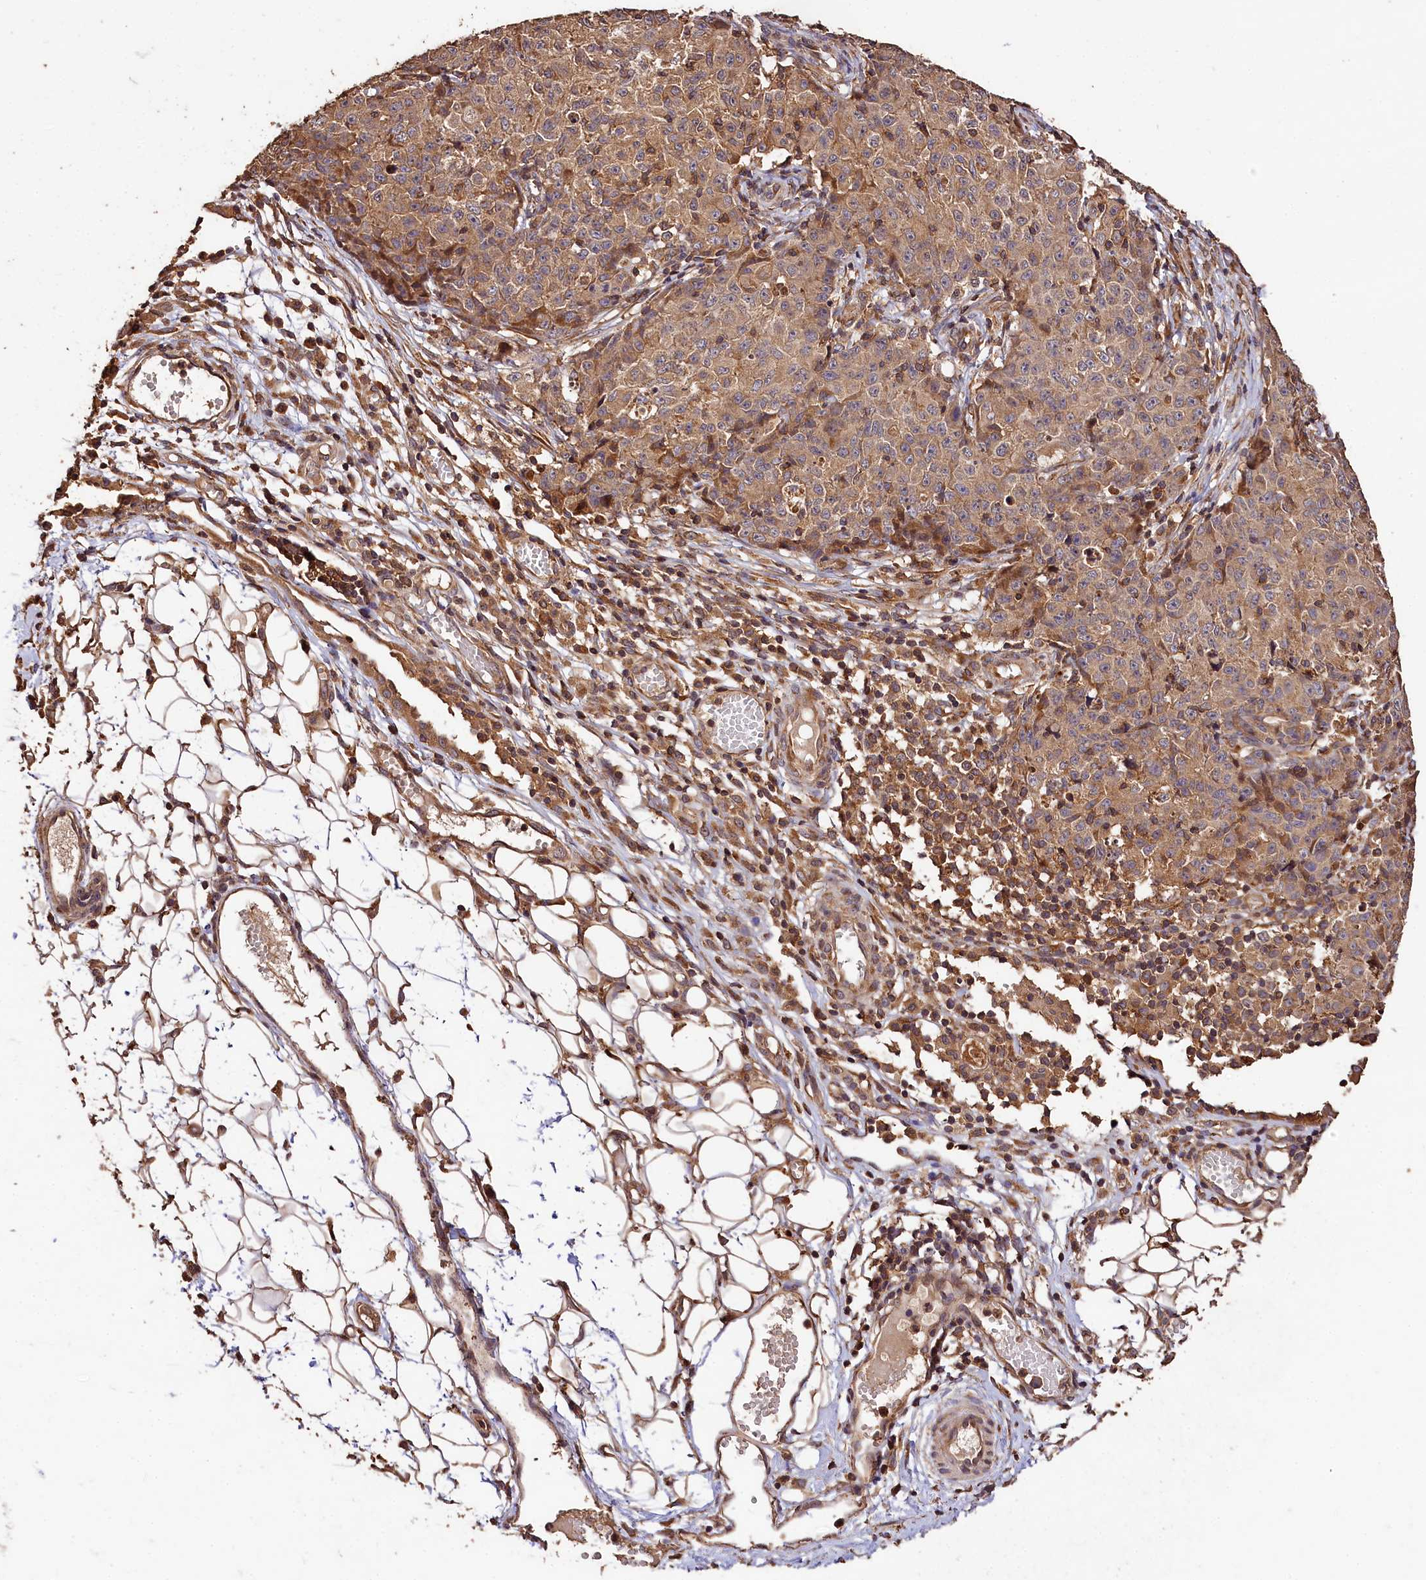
{"staining": {"intensity": "weak", "quantity": ">75%", "location": "cytoplasmic/membranous"}, "tissue": "ovarian cancer", "cell_type": "Tumor cells", "image_type": "cancer", "snomed": [{"axis": "morphology", "description": "Carcinoma, endometroid"}, {"axis": "topography", "description": "Ovary"}], "caption": "Immunohistochemical staining of human ovarian endometroid carcinoma displays weak cytoplasmic/membranous protein expression in approximately >75% of tumor cells. Using DAB (3,3'-diaminobenzidine) (brown) and hematoxylin (blue) stains, captured at high magnification using brightfield microscopy.", "gene": "KPTN", "patient": {"sex": "female", "age": 42}}